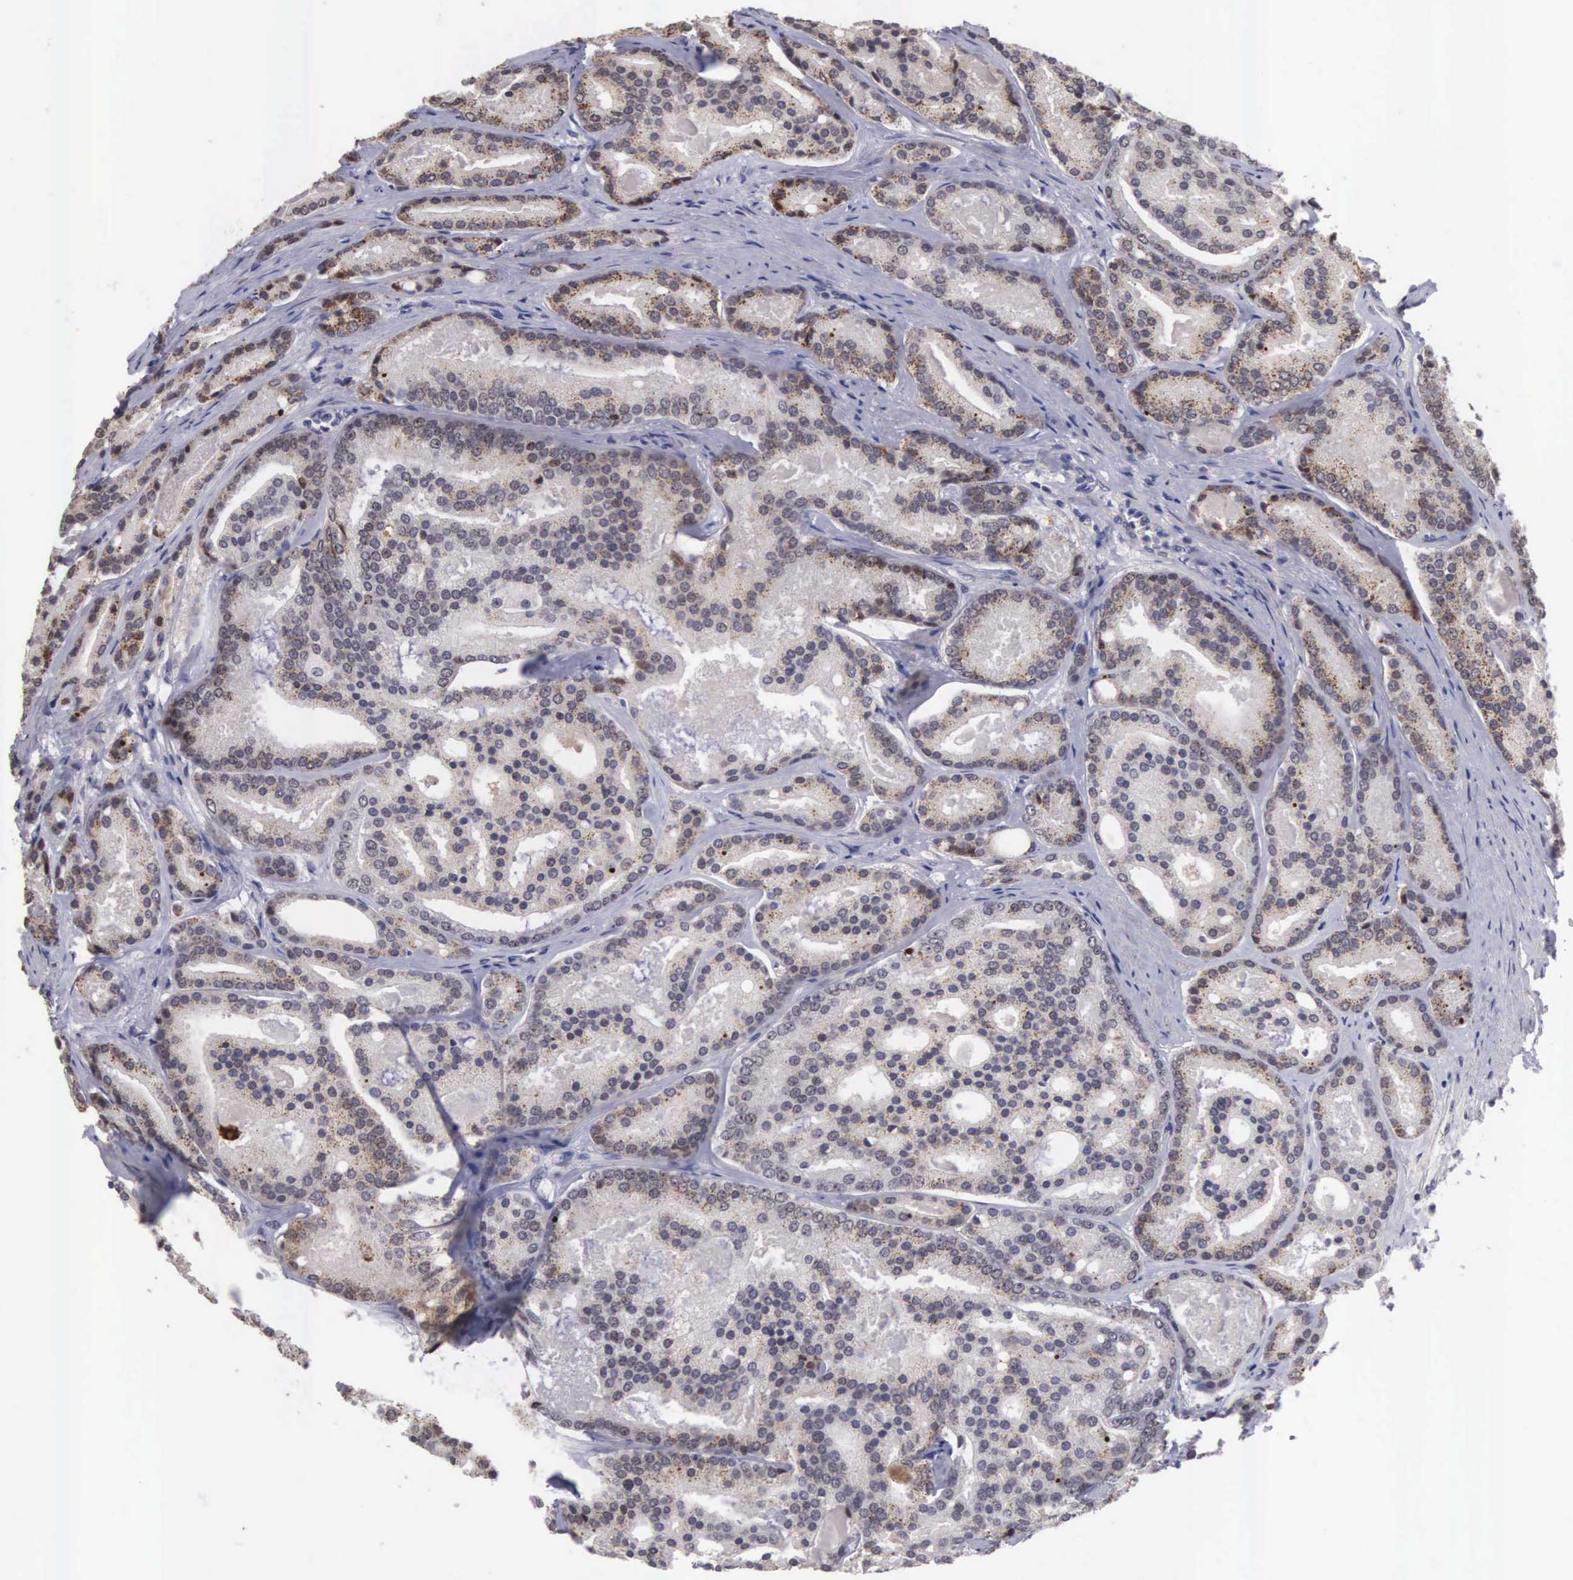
{"staining": {"intensity": "moderate", "quantity": ">75%", "location": "nuclear"}, "tissue": "prostate cancer", "cell_type": "Tumor cells", "image_type": "cancer", "snomed": [{"axis": "morphology", "description": "Adenocarcinoma, High grade"}, {"axis": "topography", "description": "Prostate"}], "caption": "Human prostate cancer stained for a protein (brown) demonstrates moderate nuclear positive expression in about >75% of tumor cells.", "gene": "ZNF275", "patient": {"sex": "male", "age": 64}}